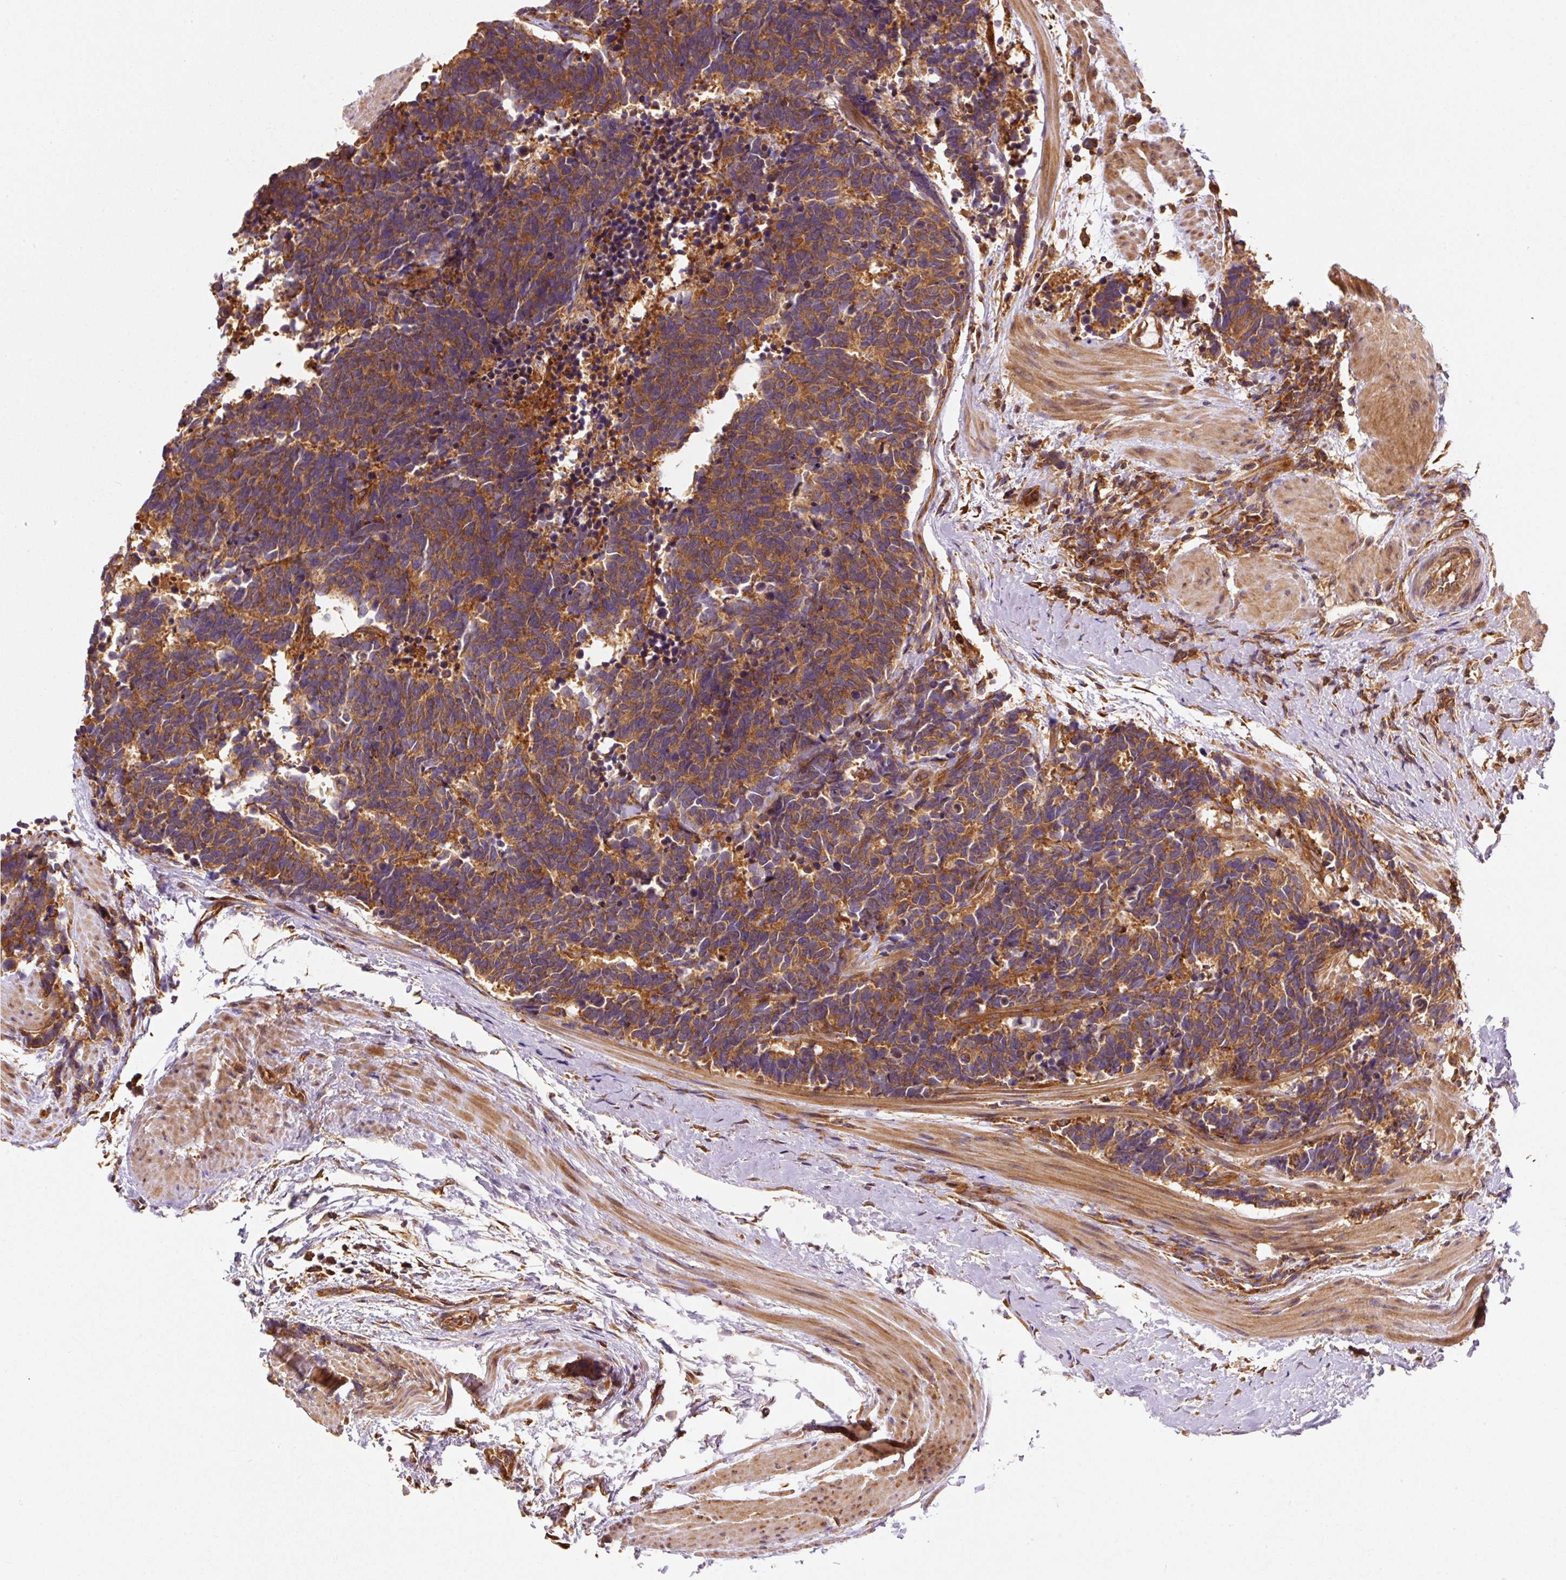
{"staining": {"intensity": "moderate", "quantity": ">75%", "location": "cytoplasmic/membranous"}, "tissue": "carcinoid", "cell_type": "Tumor cells", "image_type": "cancer", "snomed": [{"axis": "morphology", "description": "Carcinoid, malignant, NOS"}, {"axis": "topography", "description": "Colon"}], "caption": "Immunohistochemical staining of human carcinoid (malignant) displays medium levels of moderate cytoplasmic/membranous protein expression in about >75% of tumor cells.", "gene": "EIF2S2", "patient": {"sex": "female", "age": 52}}